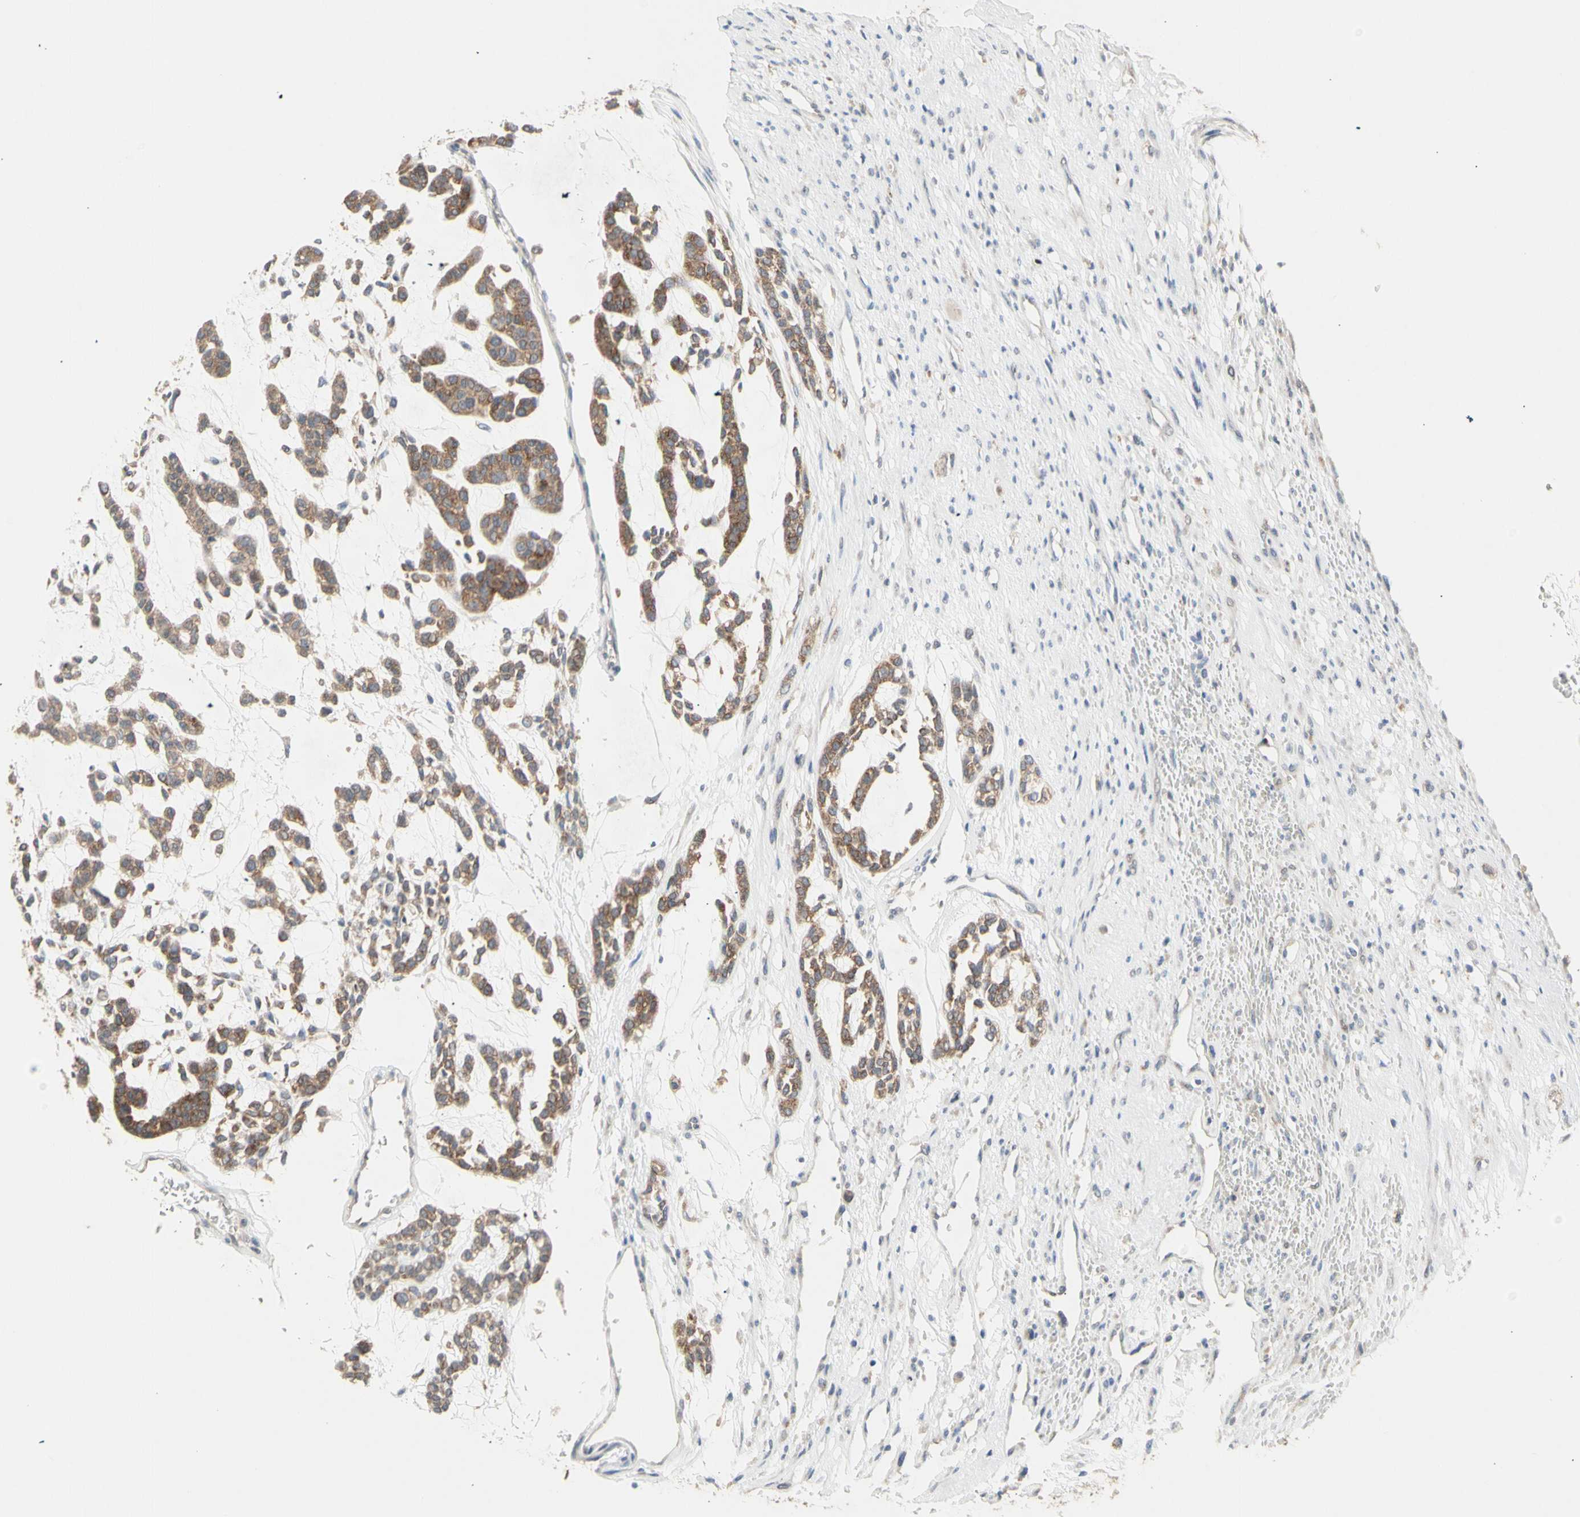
{"staining": {"intensity": "moderate", "quantity": ">75%", "location": "cytoplasmic/membranous"}, "tissue": "head and neck cancer", "cell_type": "Tumor cells", "image_type": "cancer", "snomed": [{"axis": "morphology", "description": "Adenocarcinoma, NOS"}, {"axis": "morphology", "description": "Adenoma, NOS"}, {"axis": "topography", "description": "Head-Neck"}], "caption": "Immunohistochemical staining of head and neck adenoma displays medium levels of moderate cytoplasmic/membranous protein expression in approximately >75% of tumor cells.", "gene": "NLRP1", "patient": {"sex": "female", "age": 55}}